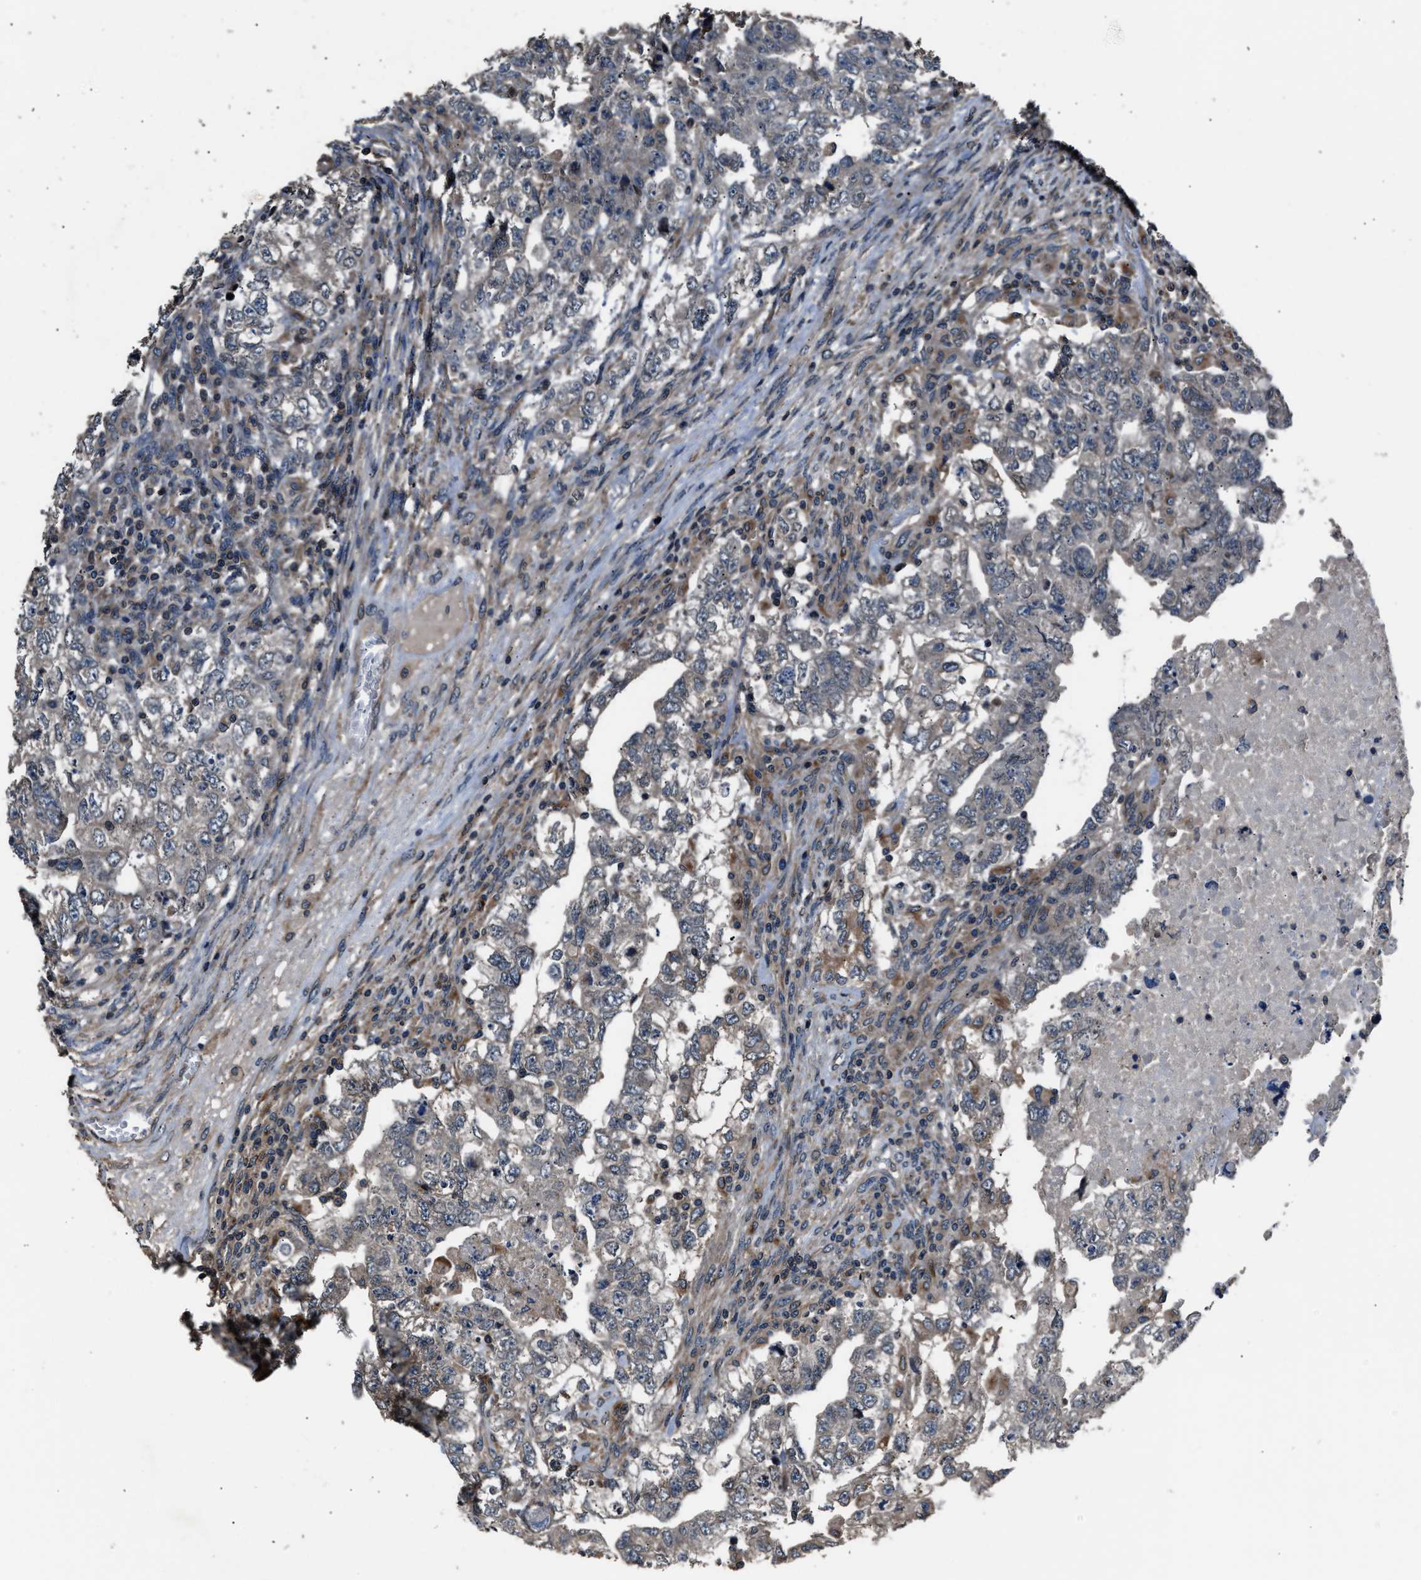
{"staining": {"intensity": "weak", "quantity": "<25%", "location": "cytoplasmic/membranous"}, "tissue": "testis cancer", "cell_type": "Tumor cells", "image_type": "cancer", "snomed": [{"axis": "morphology", "description": "Carcinoma, Embryonal, NOS"}, {"axis": "topography", "description": "Testis"}], "caption": "This is an IHC image of testis cancer. There is no expression in tumor cells.", "gene": "TNRC18", "patient": {"sex": "male", "age": 36}}